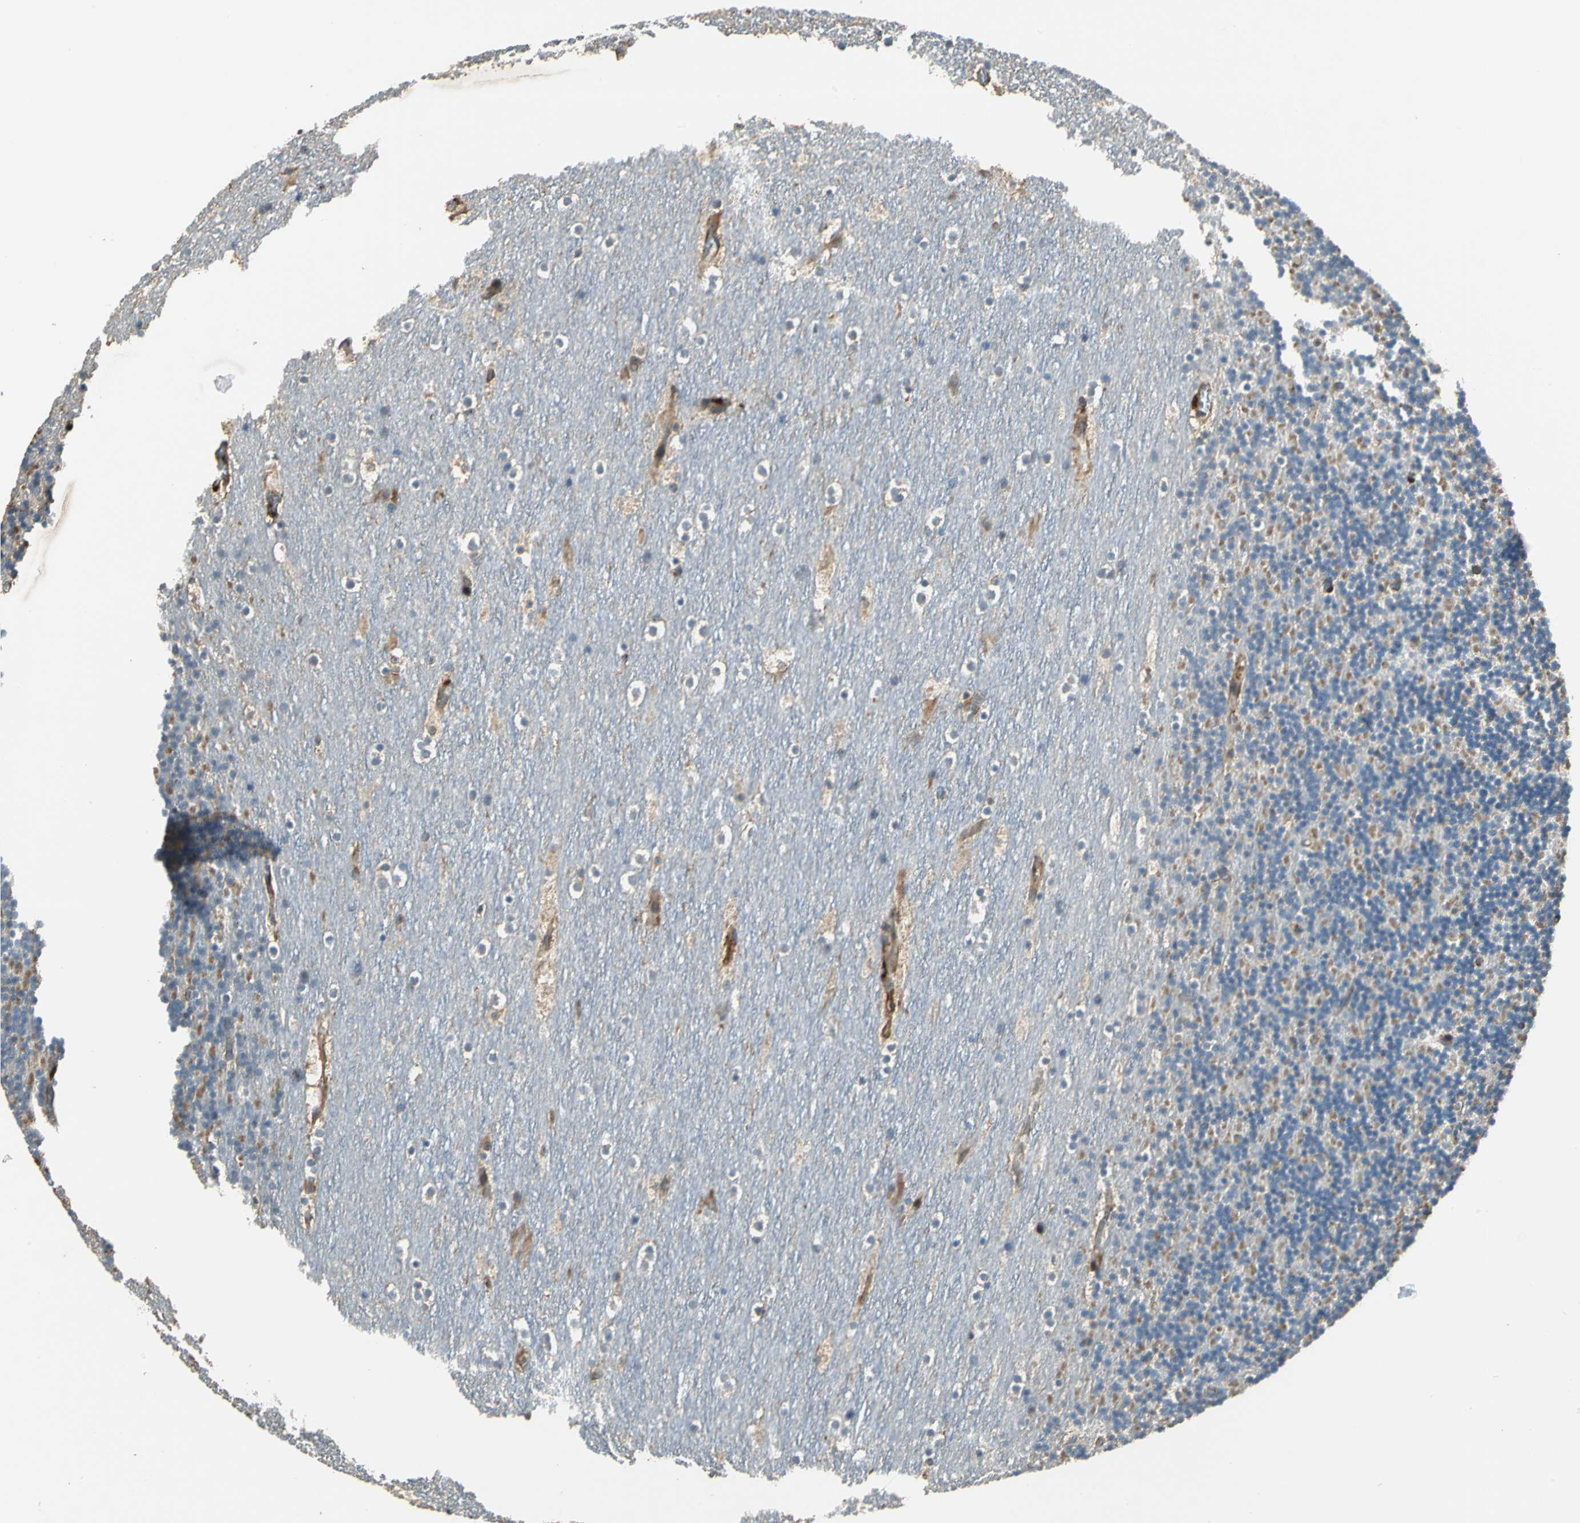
{"staining": {"intensity": "negative", "quantity": "none", "location": "none"}, "tissue": "cerebellum", "cell_type": "Cells in granular layer", "image_type": "normal", "snomed": [{"axis": "morphology", "description": "Normal tissue, NOS"}, {"axis": "topography", "description": "Cerebellum"}], "caption": "Immunohistochemistry (IHC) image of benign cerebellum: cerebellum stained with DAB reveals no significant protein expression in cells in granular layer.", "gene": "PARVA", "patient": {"sex": "male", "age": 45}}